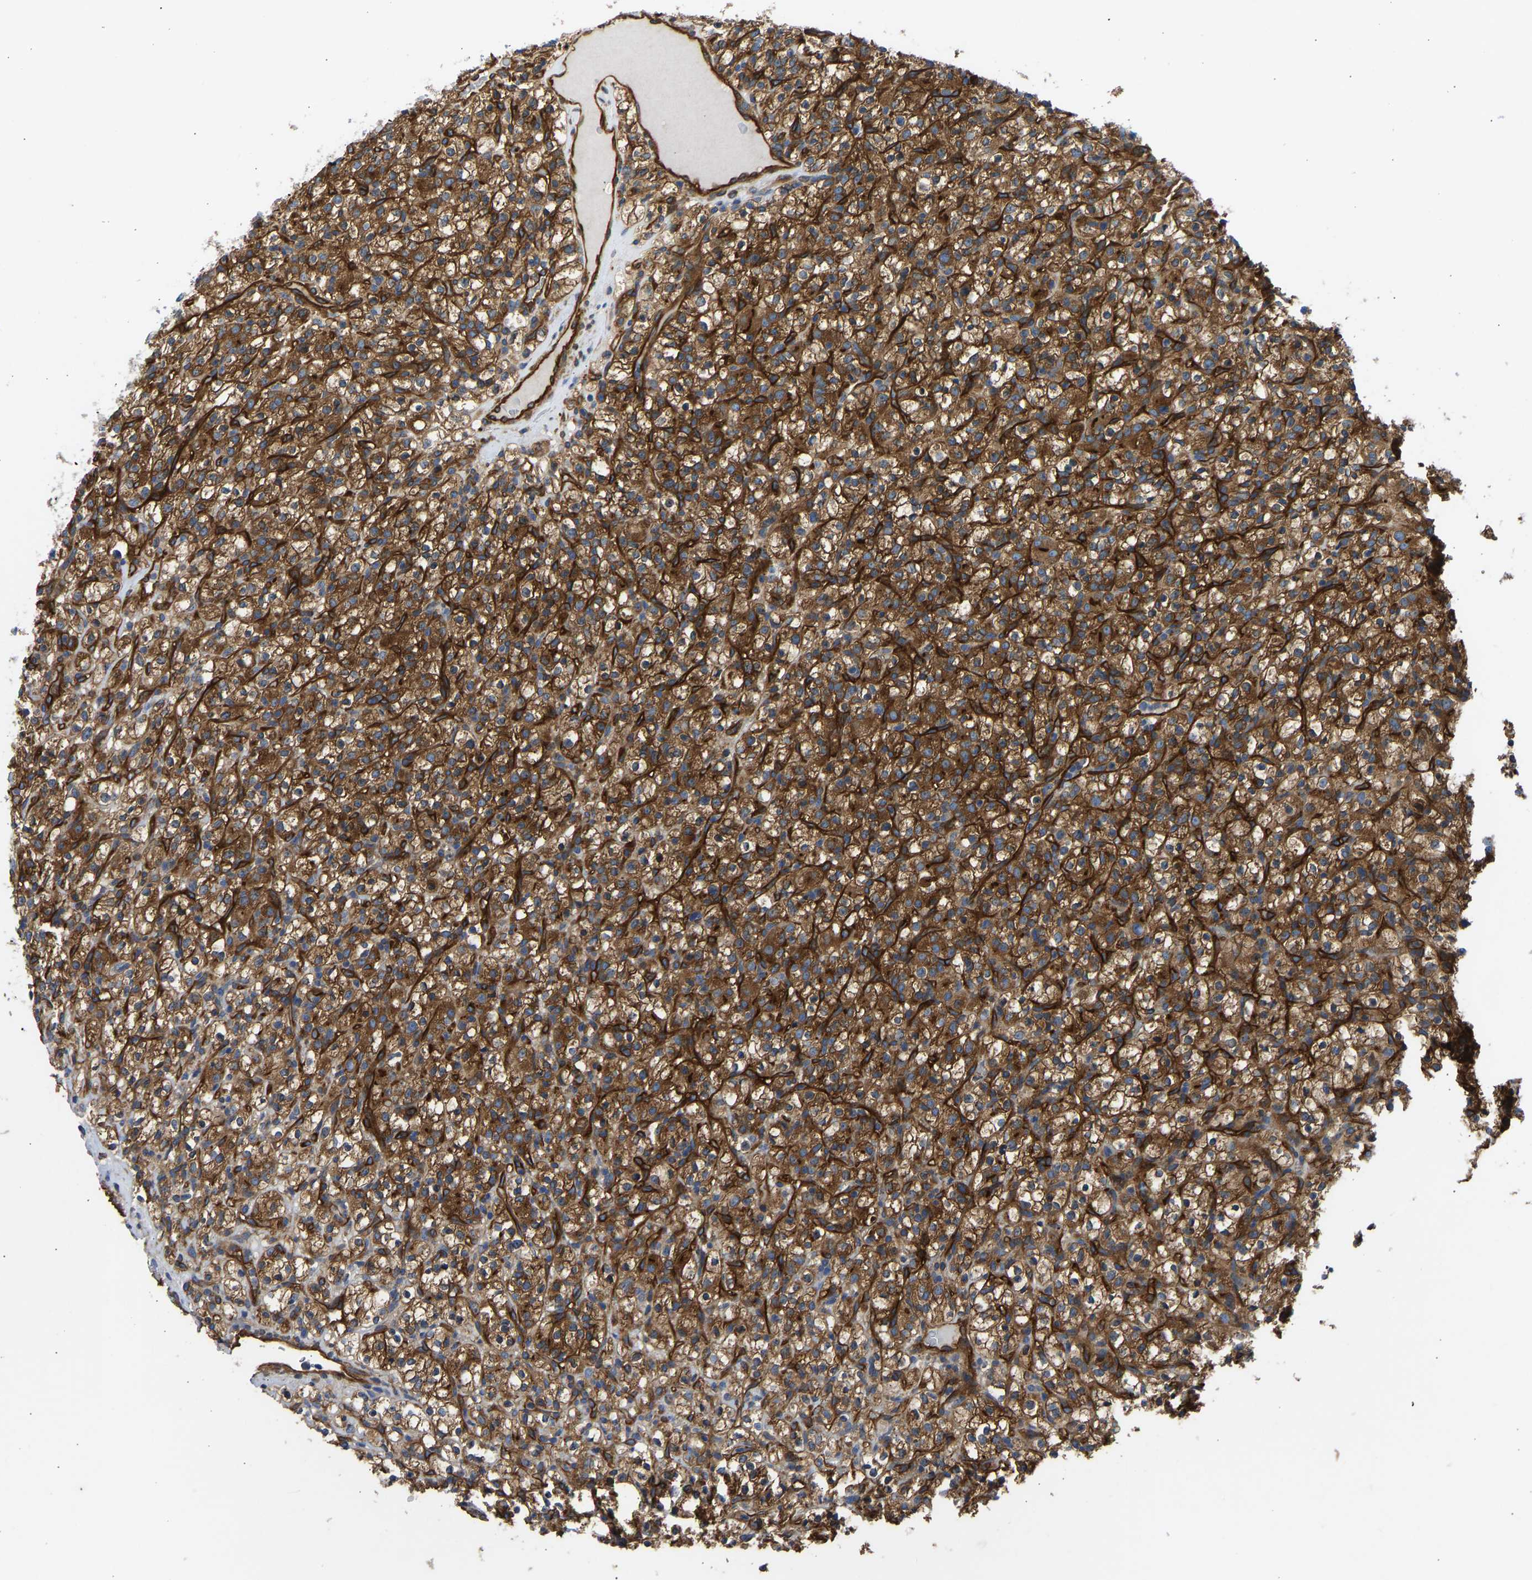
{"staining": {"intensity": "strong", "quantity": ">75%", "location": "cytoplasmic/membranous"}, "tissue": "renal cancer", "cell_type": "Tumor cells", "image_type": "cancer", "snomed": [{"axis": "morphology", "description": "Normal tissue, NOS"}, {"axis": "morphology", "description": "Adenocarcinoma, NOS"}, {"axis": "topography", "description": "Kidney"}], "caption": "Tumor cells show strong cytoplasmic/membranous staining in approximately >75% of cells in adenocarcinoma (renal).", "gene": "MYO1C", "patient": {"sex": "female", "age": 72}}